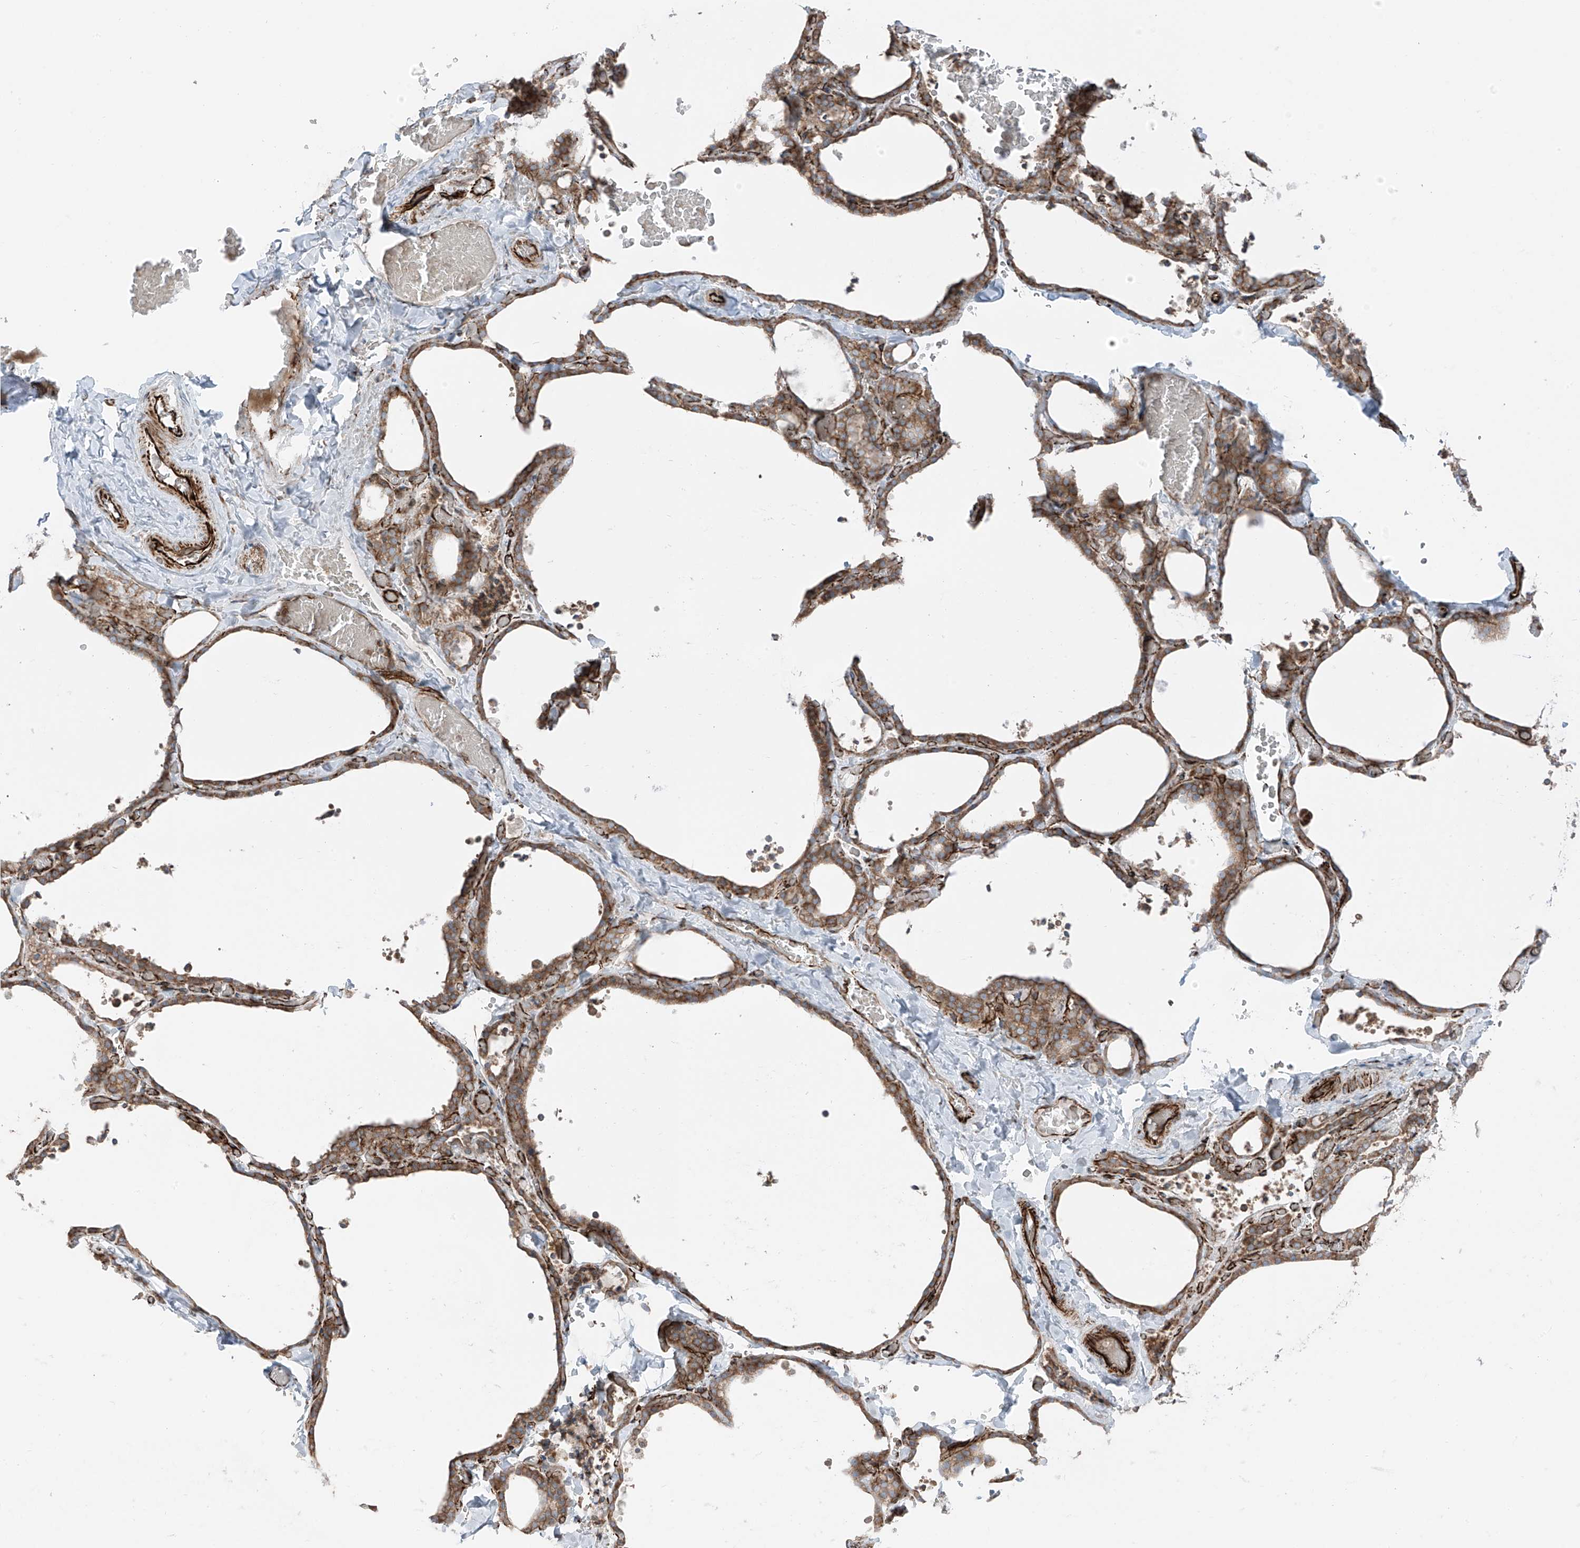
{"staining": {"intensity": "moderate", "quantity": ">75%", "location": "cytoplasmic/membranous"}, "tissue": "thyroid gland", "cell_type": "Glandular cells", "image_type": "normal", "snomed": [{"axis": "morphology", "description": "Normal tissue, NOS"}, {"axis": "topography", "description": "Thyroid gland"}], "caption": "A brown stain shows moderate cytoplasmic/membranous positivity of a protein in glandular cells of unremarkable thyroid gland. (brown staining indicates protein expression, while blue staining denotes nuclei).", "gene": "ERLEC1", "patient": {"sex": "female", "age": 22}}